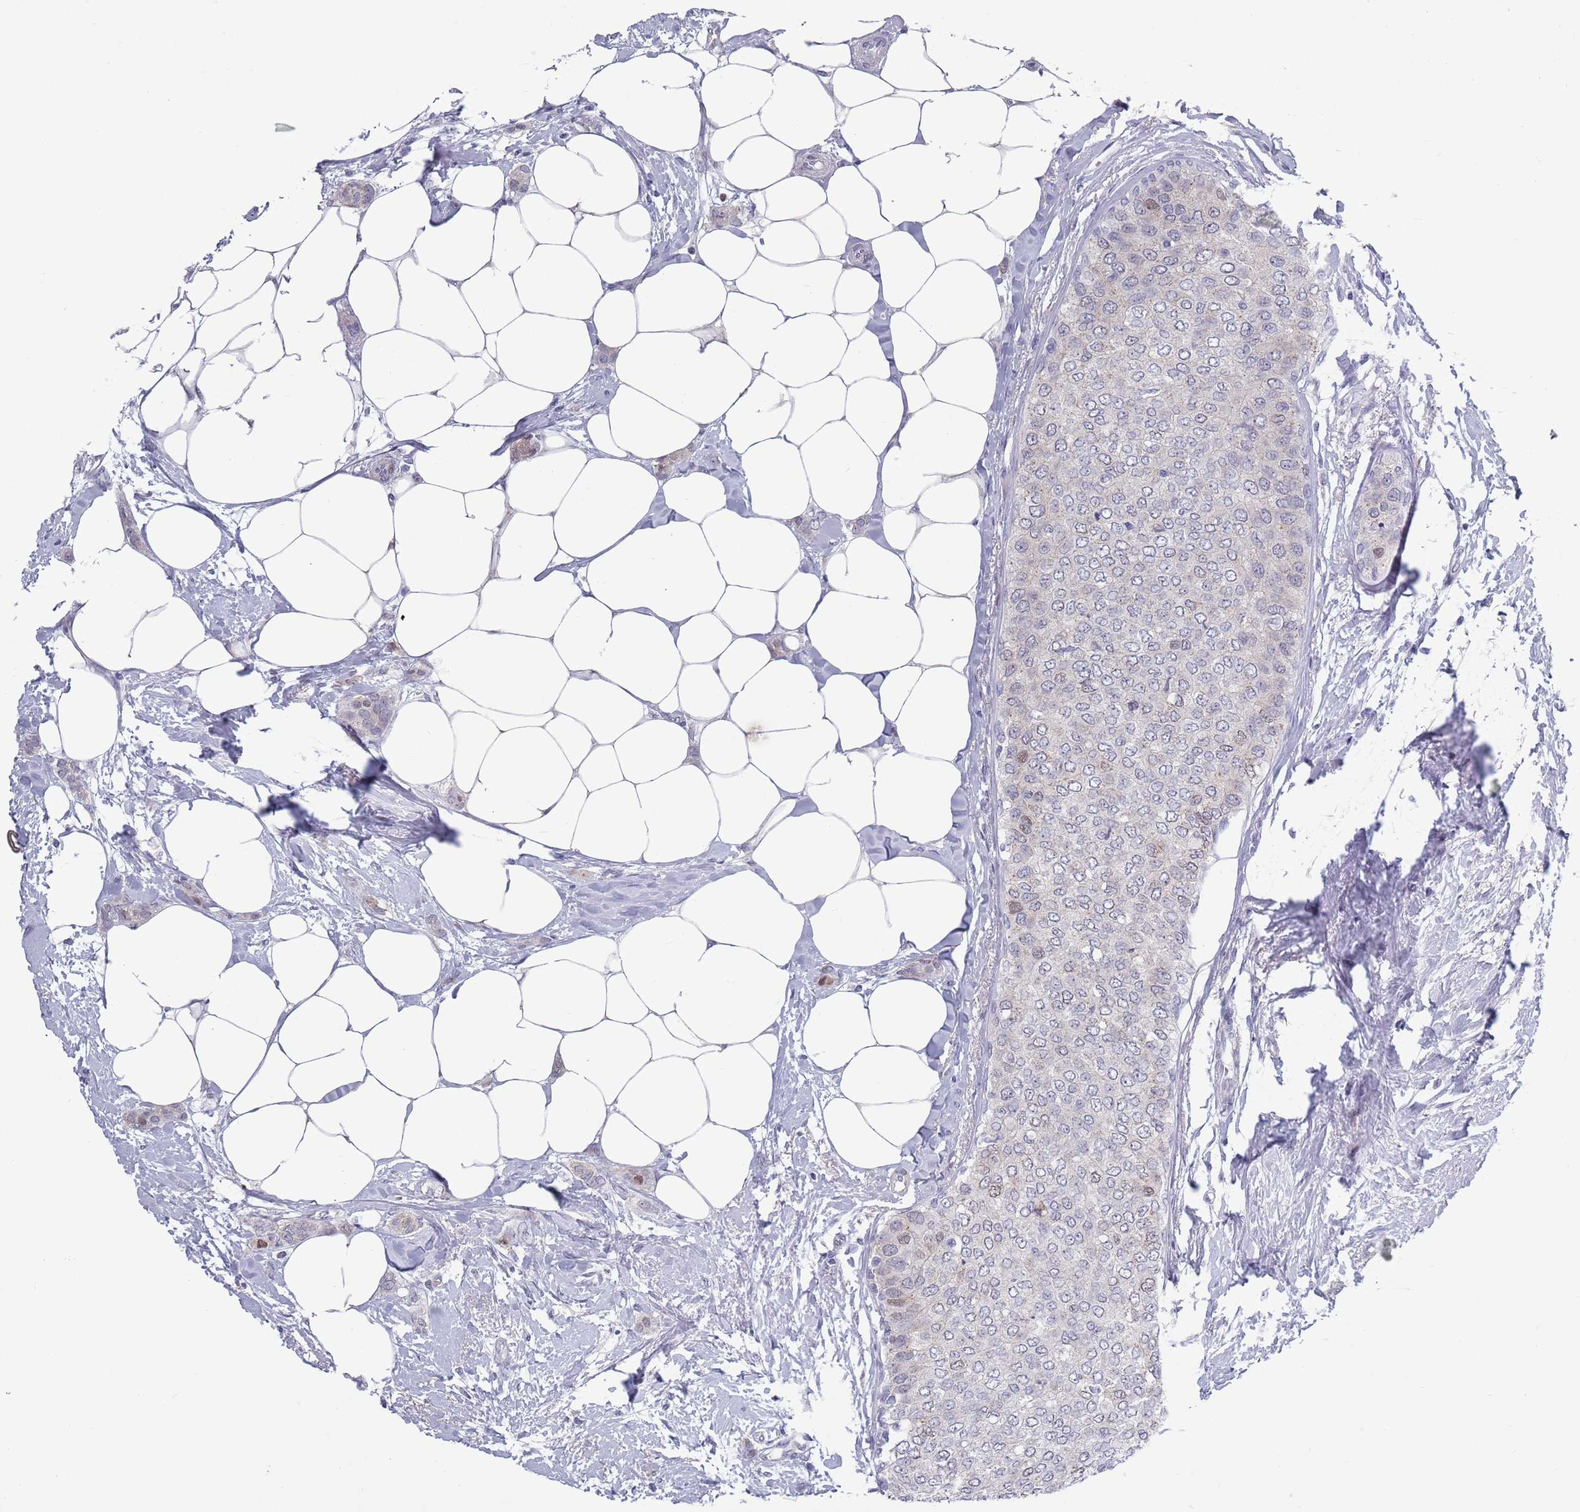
{"staining": {"intensity": "negative", "quantity": "none", "location": "none"}, "tissue": "breast cancer", "cell_type": "Tumor cells", "image_type": "cancer", "snomed": [{"axis": "morphology", "description": "Duct carcinoma"}, {"axis": "topography", "description": "Breast"}], "caption": "Immunohistochemistry (IHC) micrograph of neoplastic tissue: breast cancer stained with DAB reveals no significant protein positivity in tumor cells.", "gene": "ZKSCAN2", "patient": {"sex": "female", "age": 72}}